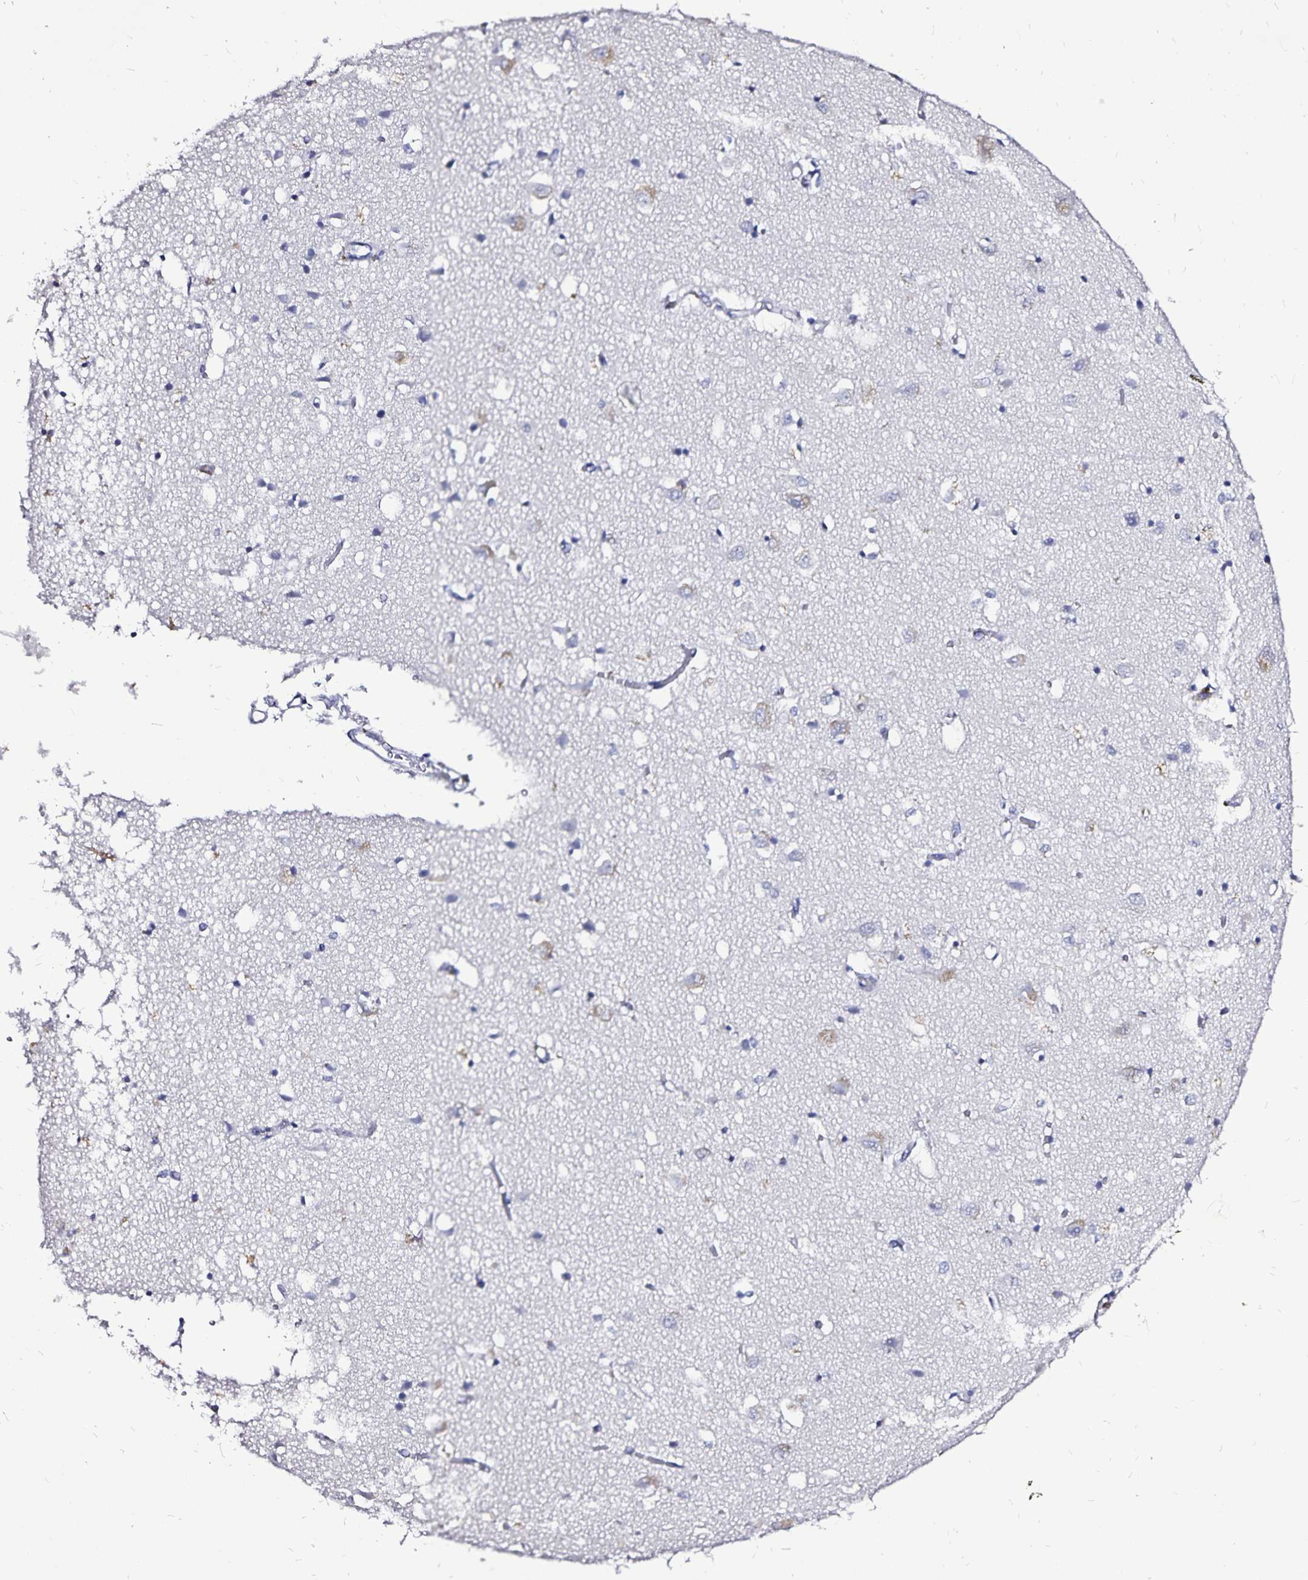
{"staining": {"intensity": "moderate", "quantity": "<25%", "location": "cytoplasmic/membranous"}, "tissue": "cerebral cortex", "cell_type": "Endothelial cells", "image_type": "normal", "snomed": [{"axis": "morphology", "description": "Normal tissue, NOS"}, {"axis": "topography", "description": "Cerebral cortex"}], "caption": "Approximately <25% of endothelial cells in unremarkable human cerebral cortex demonstrate moderate cytoplasmic/membranous protein staining as visualized by brown immunohistochemical staining.", "gene": "PLAC1", "patient": {"sex": "male", "age": 70}}